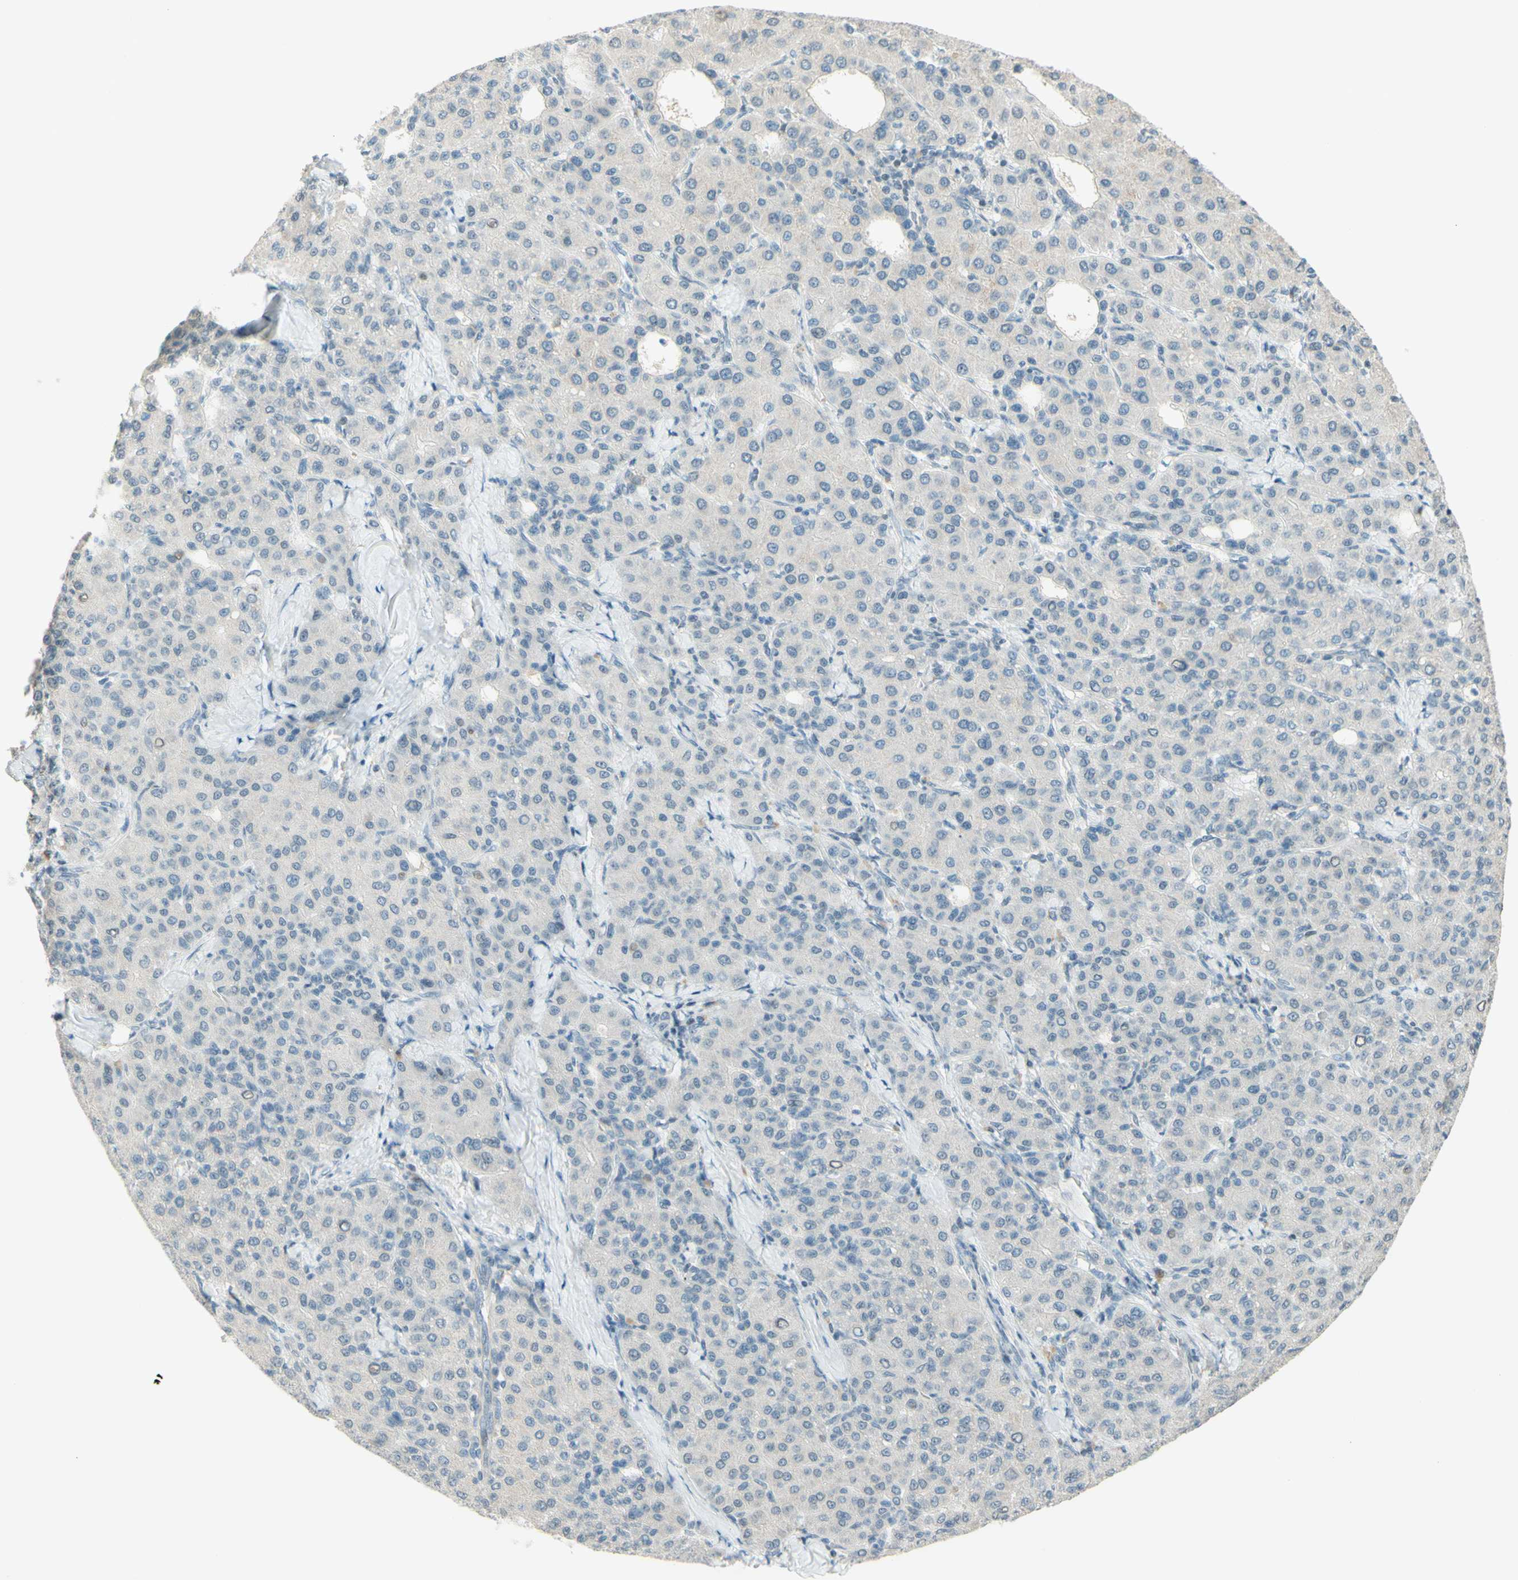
{"staining": {"intensity": "negative", "quantity": "none", "location": "none"}, "tissue": "liver cancer", "cell_type": "Tumor cells", "image_type": "cancer", "snomed": [{"axis": "morphology", "description": "Carcinoma, Hepatocellular, NOS"}, {"axis": "topography", "description": "Liver"}], "caption": "Human hepatocellular carcinoma (liver) stained for a protein using immunohistochemistry (IHC) reveals no expression in tumor cells.", "gene": "JPH1", "patient": {"sex": "male", "age": 65}}